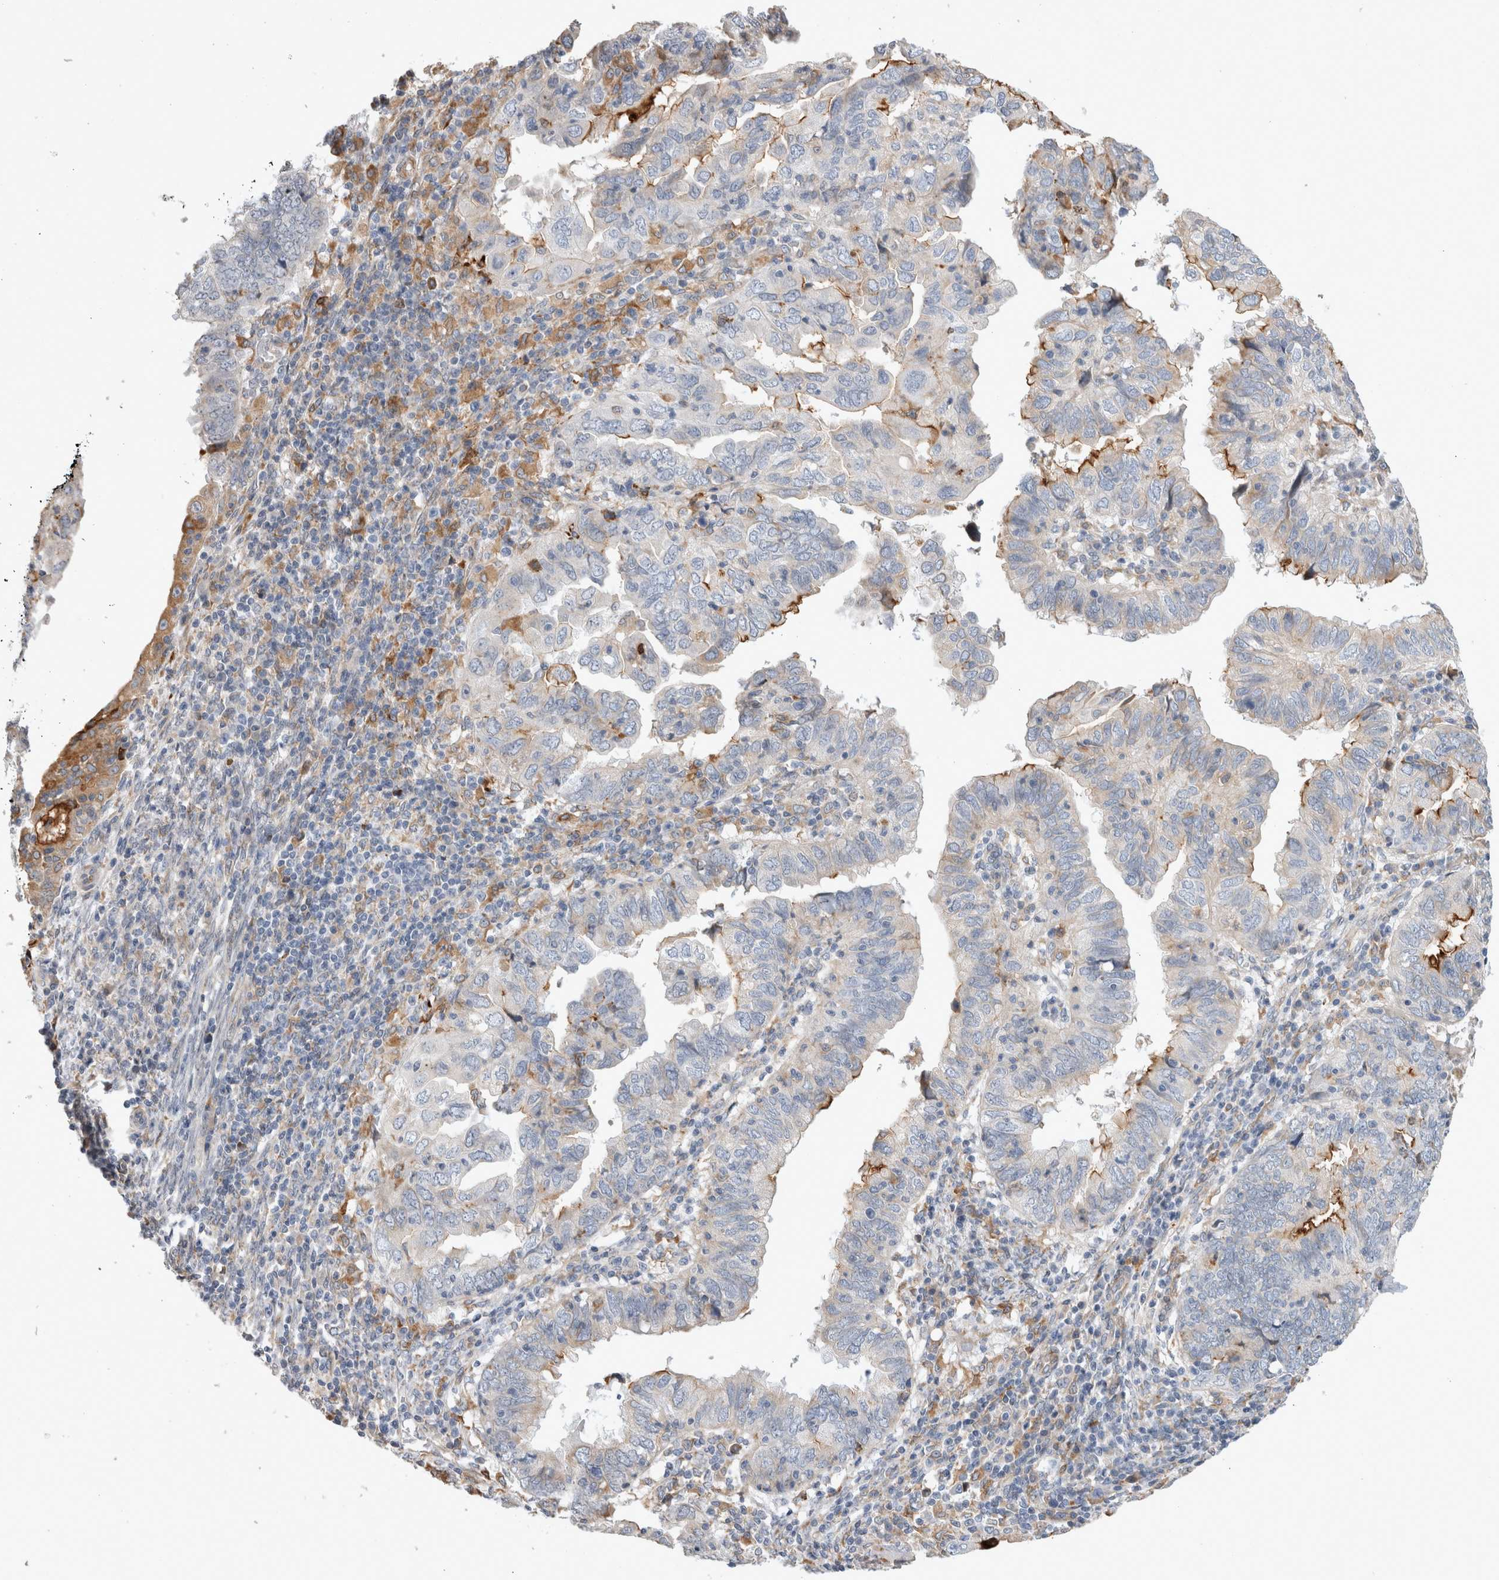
{"staining": {"intensity": "moderate", "quantity": "<25%", "location": "cytoplasmic/membranous"}, "tissue": "endometrial cancer", "cell_type": "Tumor cells", "image_type": "cancer", "snomed": [{"axis": "morphology", "description": "Adenocarcinoma, NOS"}, {"axis": "topography", "description": "Uterus"}], "caption": "Protein positivity by immunohistochemistry exhibits moderate cytoplasmic/membranous staining in approximately <25% of tumor cells in endometrial adenocarcinoma.", "gene": "TRMT9B", "patient": {"sex": "female", "age": 77}}